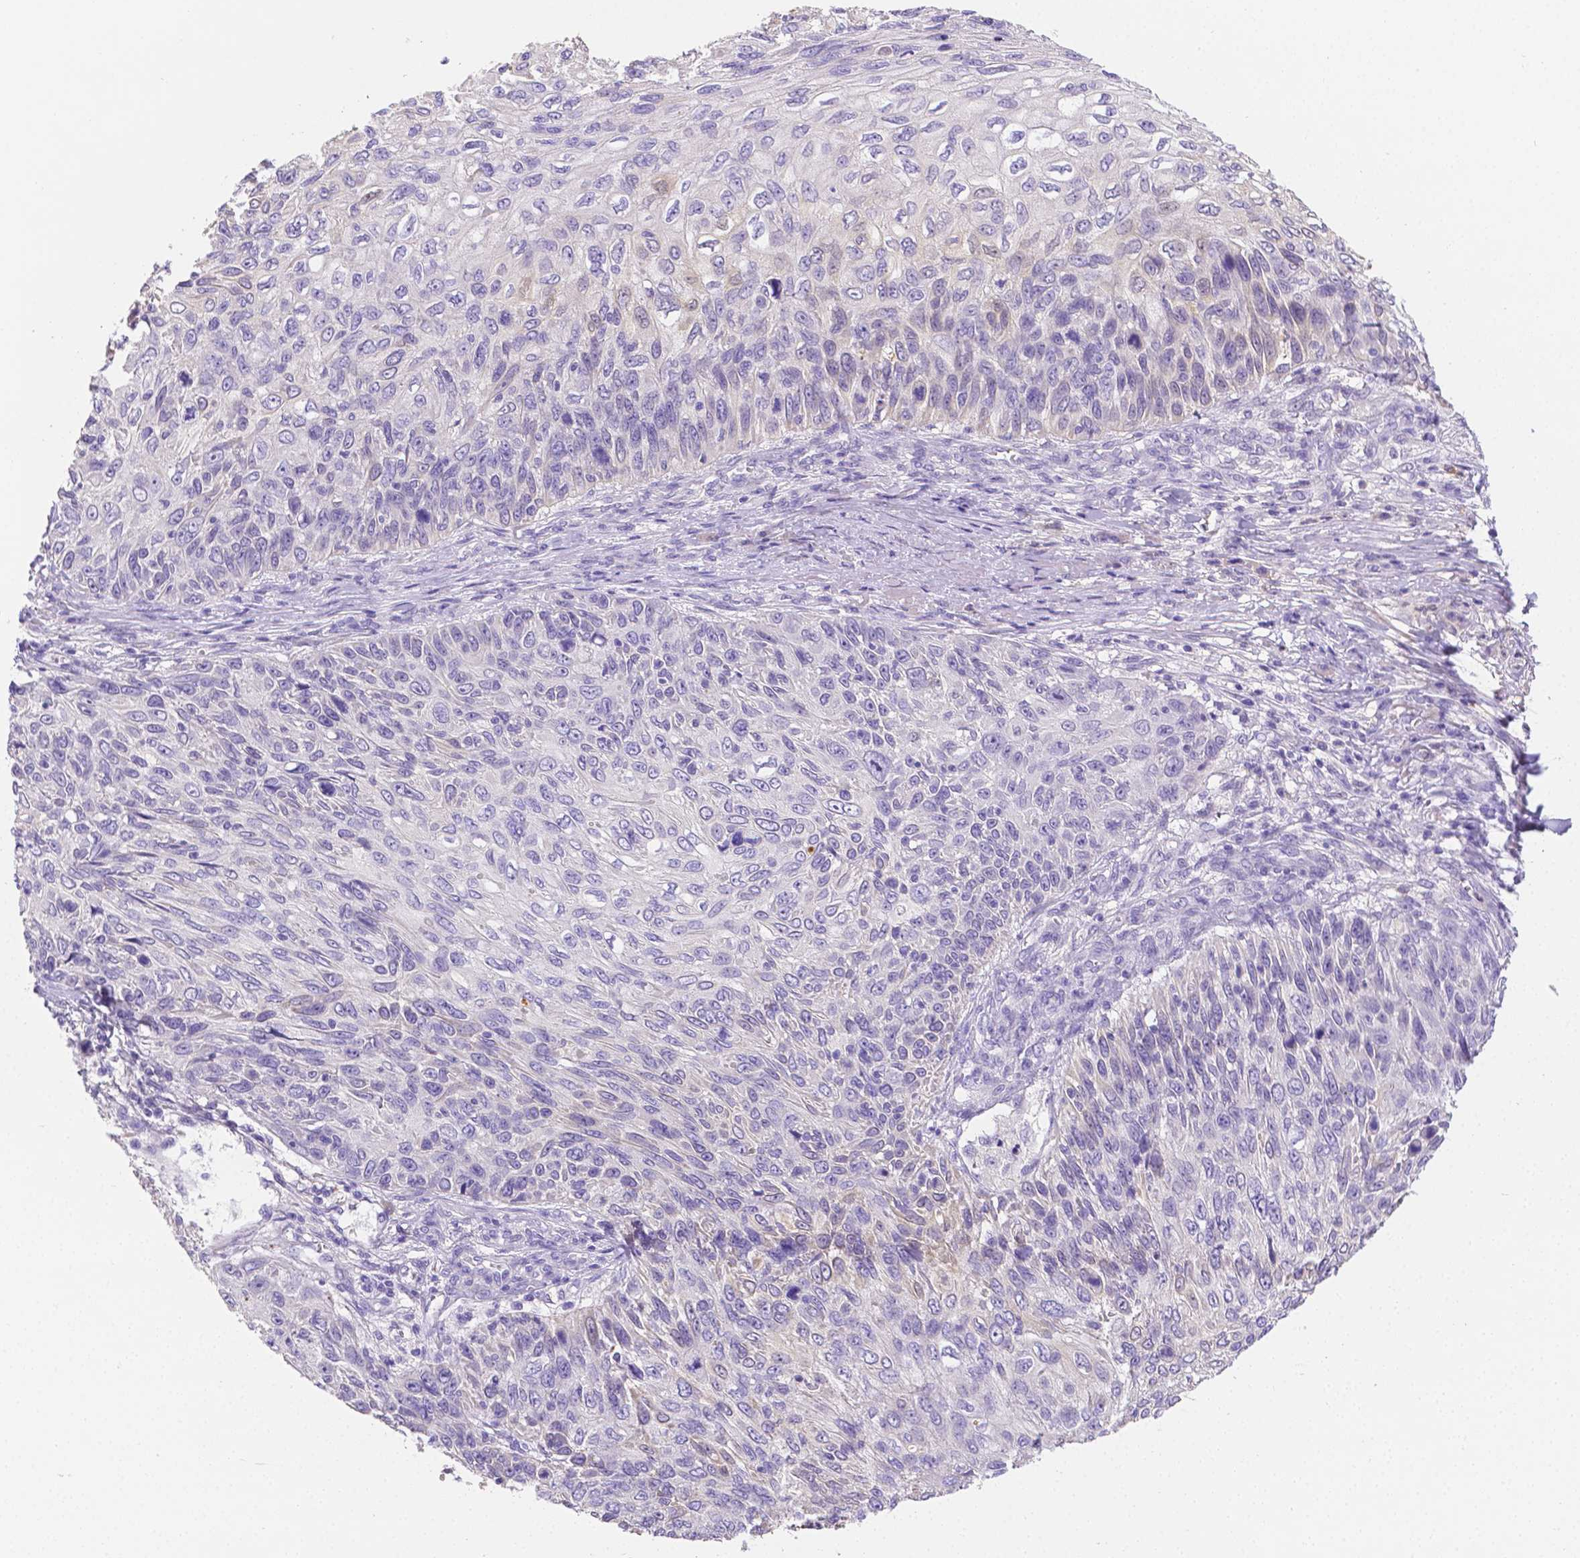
{"staining": {"intensity": "negative", "quantity": "none", "location": "none"}, "tissue": "skin cancer", "cell_type": "Tumor cells", "image_type": "cancer", "snomed": [{"axis": "morphology", "description": "Squamous cell carcinoma, NOS"}, {"axis": "topography", "description": "Skin"}], "caption": "This is an IHC image of human skin cancer (squamous cell carcinoma). There is no expression in tumor cells.", "gene": "NXPH2", "patient": {"sex": "male", "age": 92}}